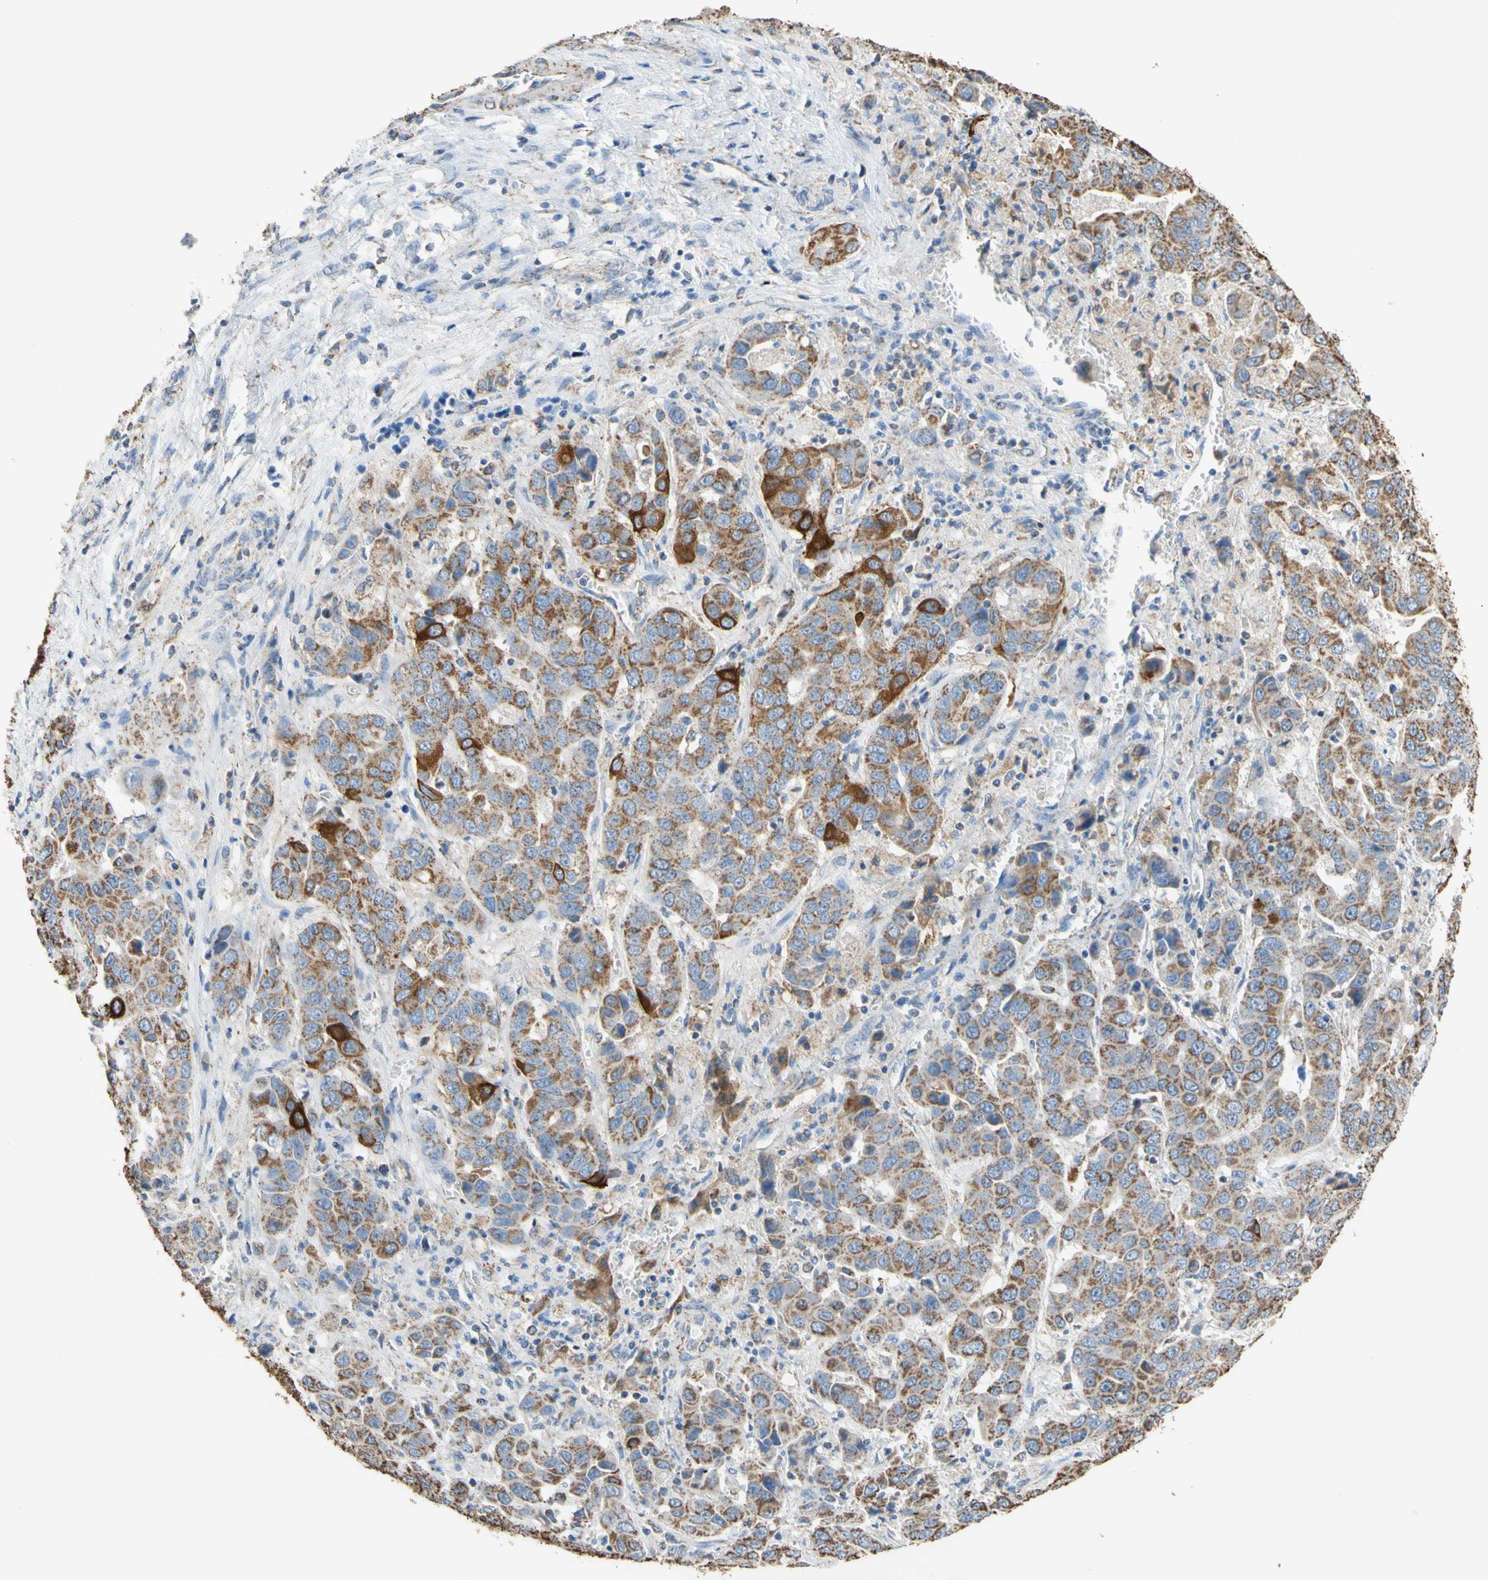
{"staining": {"intensity": "moderate", "quantity": "25%-75%", "location": "cytoplasmic/membranous"}, "tissue": "liver cancer", "cell_type": "Tumor cells", "image_type": "cancer", "snomed": [{"axis": "morphology", "description": "Cholangiocarcinoma"}, {"axis": "topography", "description": "Liver"}], "caption": "Brown immunohistochemical staining in human liver cancer (cholangiocarcinoma) demonstrates moderate cytoplasmic/membranous positivity in about 25%-75% of tumor cells.", "gene": "CMKLR2", "patient": {"sex": "female", "age": 52}}